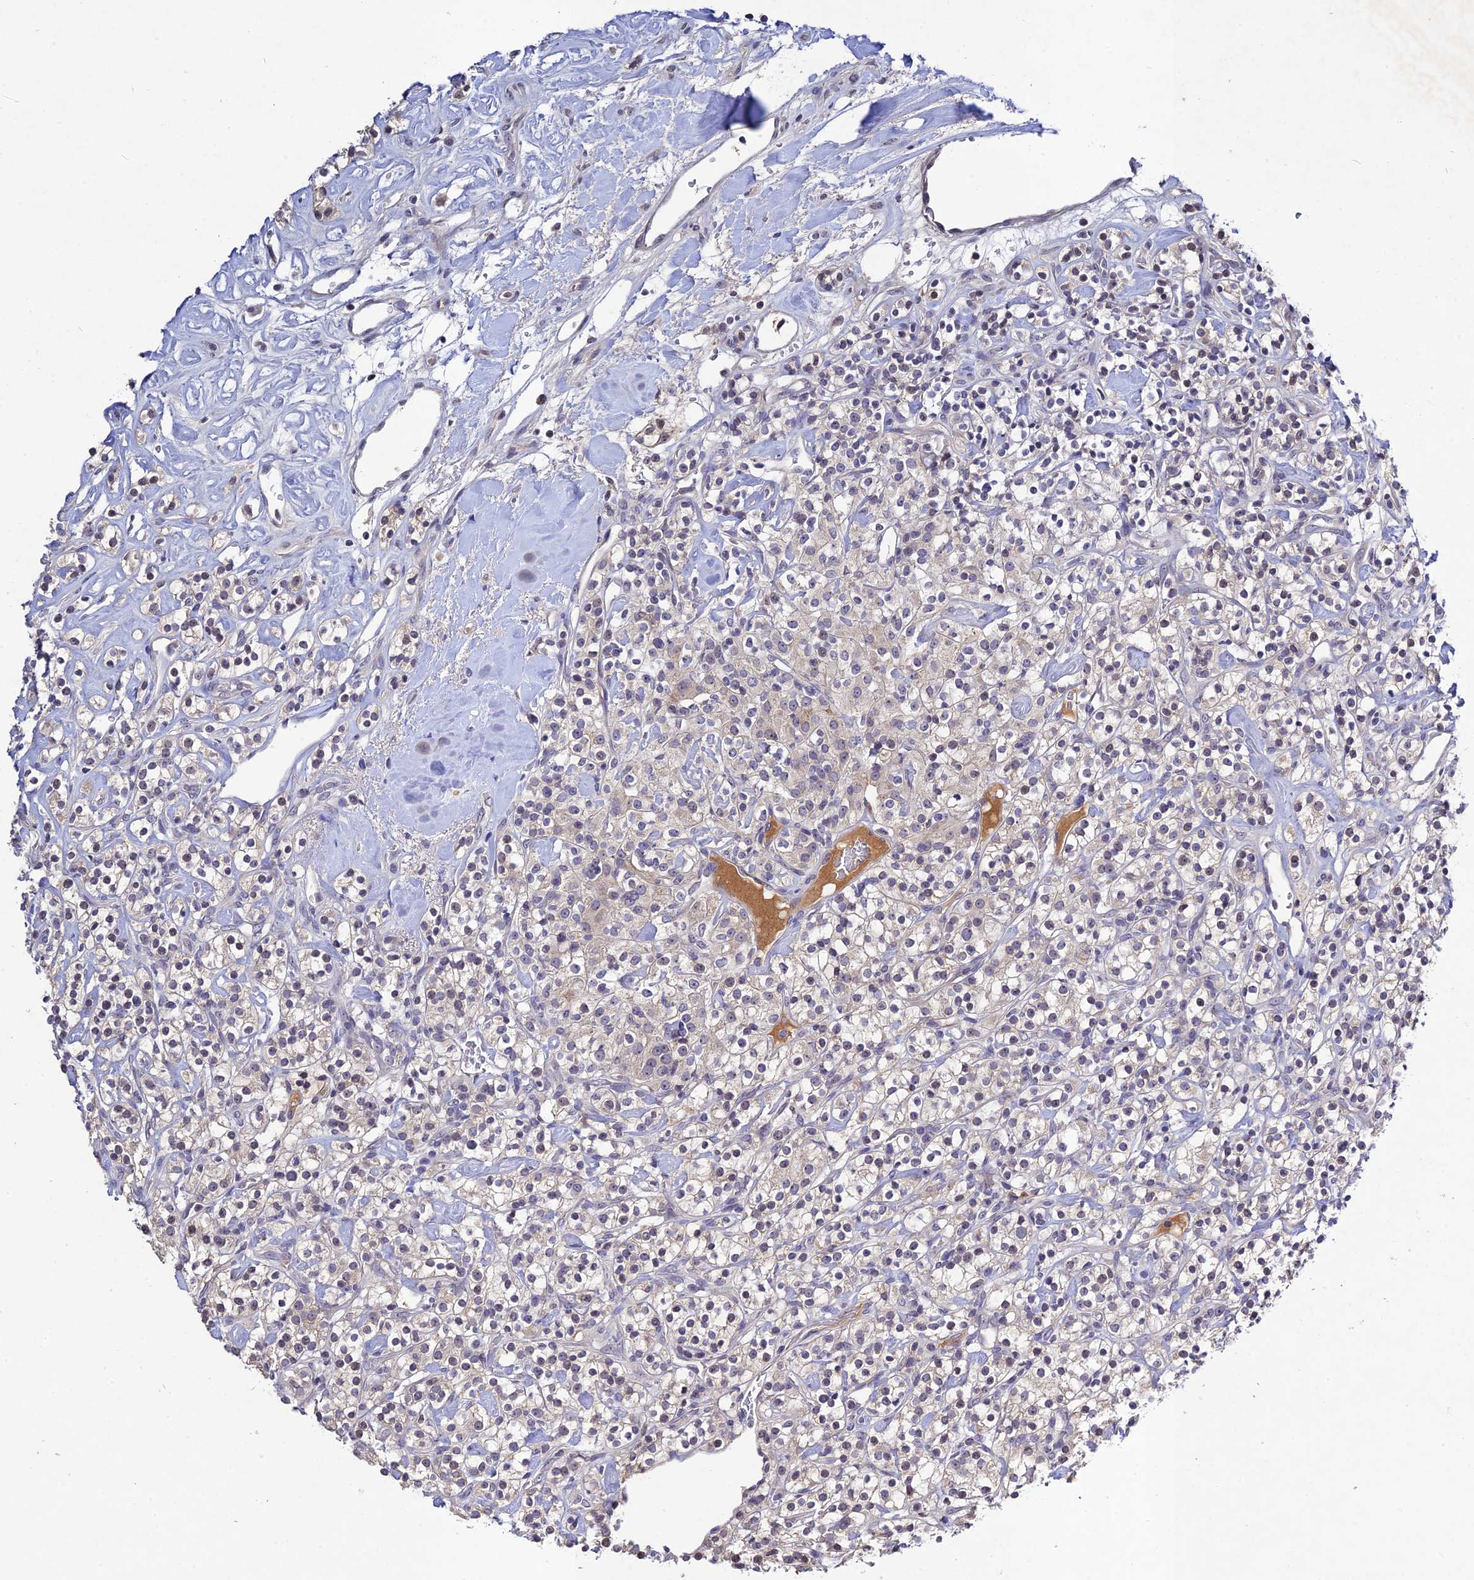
{"staining": {"intensity": "negative", "quantity": "none", "location": "none"}, "tissue": "renal cancer", "cell_type": "Tumor cells", "image_type": "cancer", "snomed": [{"axis": "morphology", "description": "Adenocarcinoma, NOS"}, {"axis": "topography", "description": "Kidney"}], "caption": "An IHC histopathology image of renal cancer is shown. There is no staining in tumor cells of renal cancer.", "gene": "CHST5", "patient": {"sex": "male", "age": 77}}